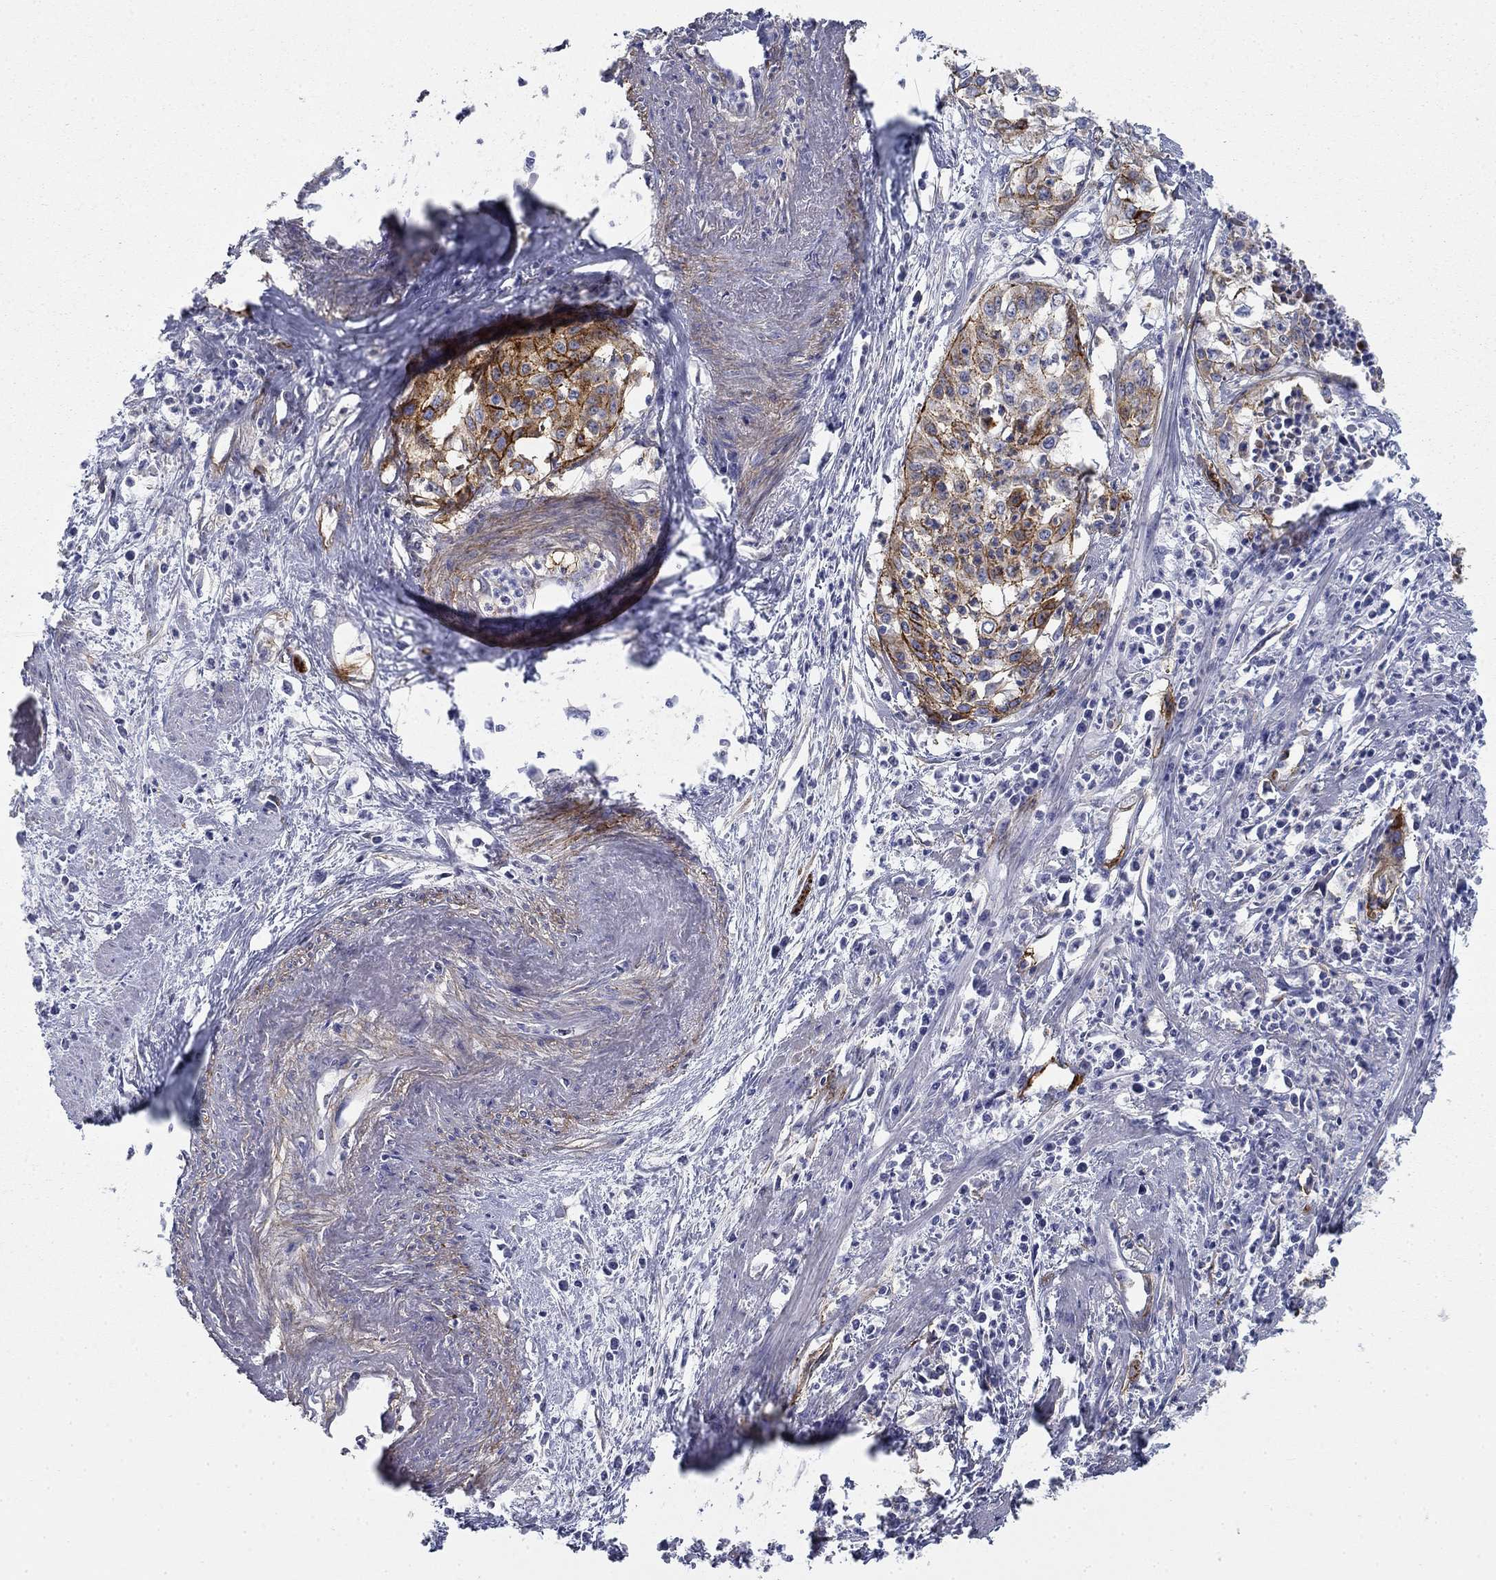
{"staining": {"intensity": "strong", "quantity": "25%-75%", "location": "cytoplasmic/membranous"}, "tissue": "cervical cancer", "cell_type": "Tumor cells", "image_type": "cancer", "snomed": [{"axis": "morphology", "description": "Squamous cell carcinoma, NOS"}, {"axis": "topography", "description": "Cervix"}], "caption": "This is a micrograph of immunohistochemistry staining of cervical squamous cell carcinoma, which shows strong expression in the cytoplasmic/membranous of tumor cells.", "gene": "GPC1", "patient": {"sex": "female", "age": 39}}